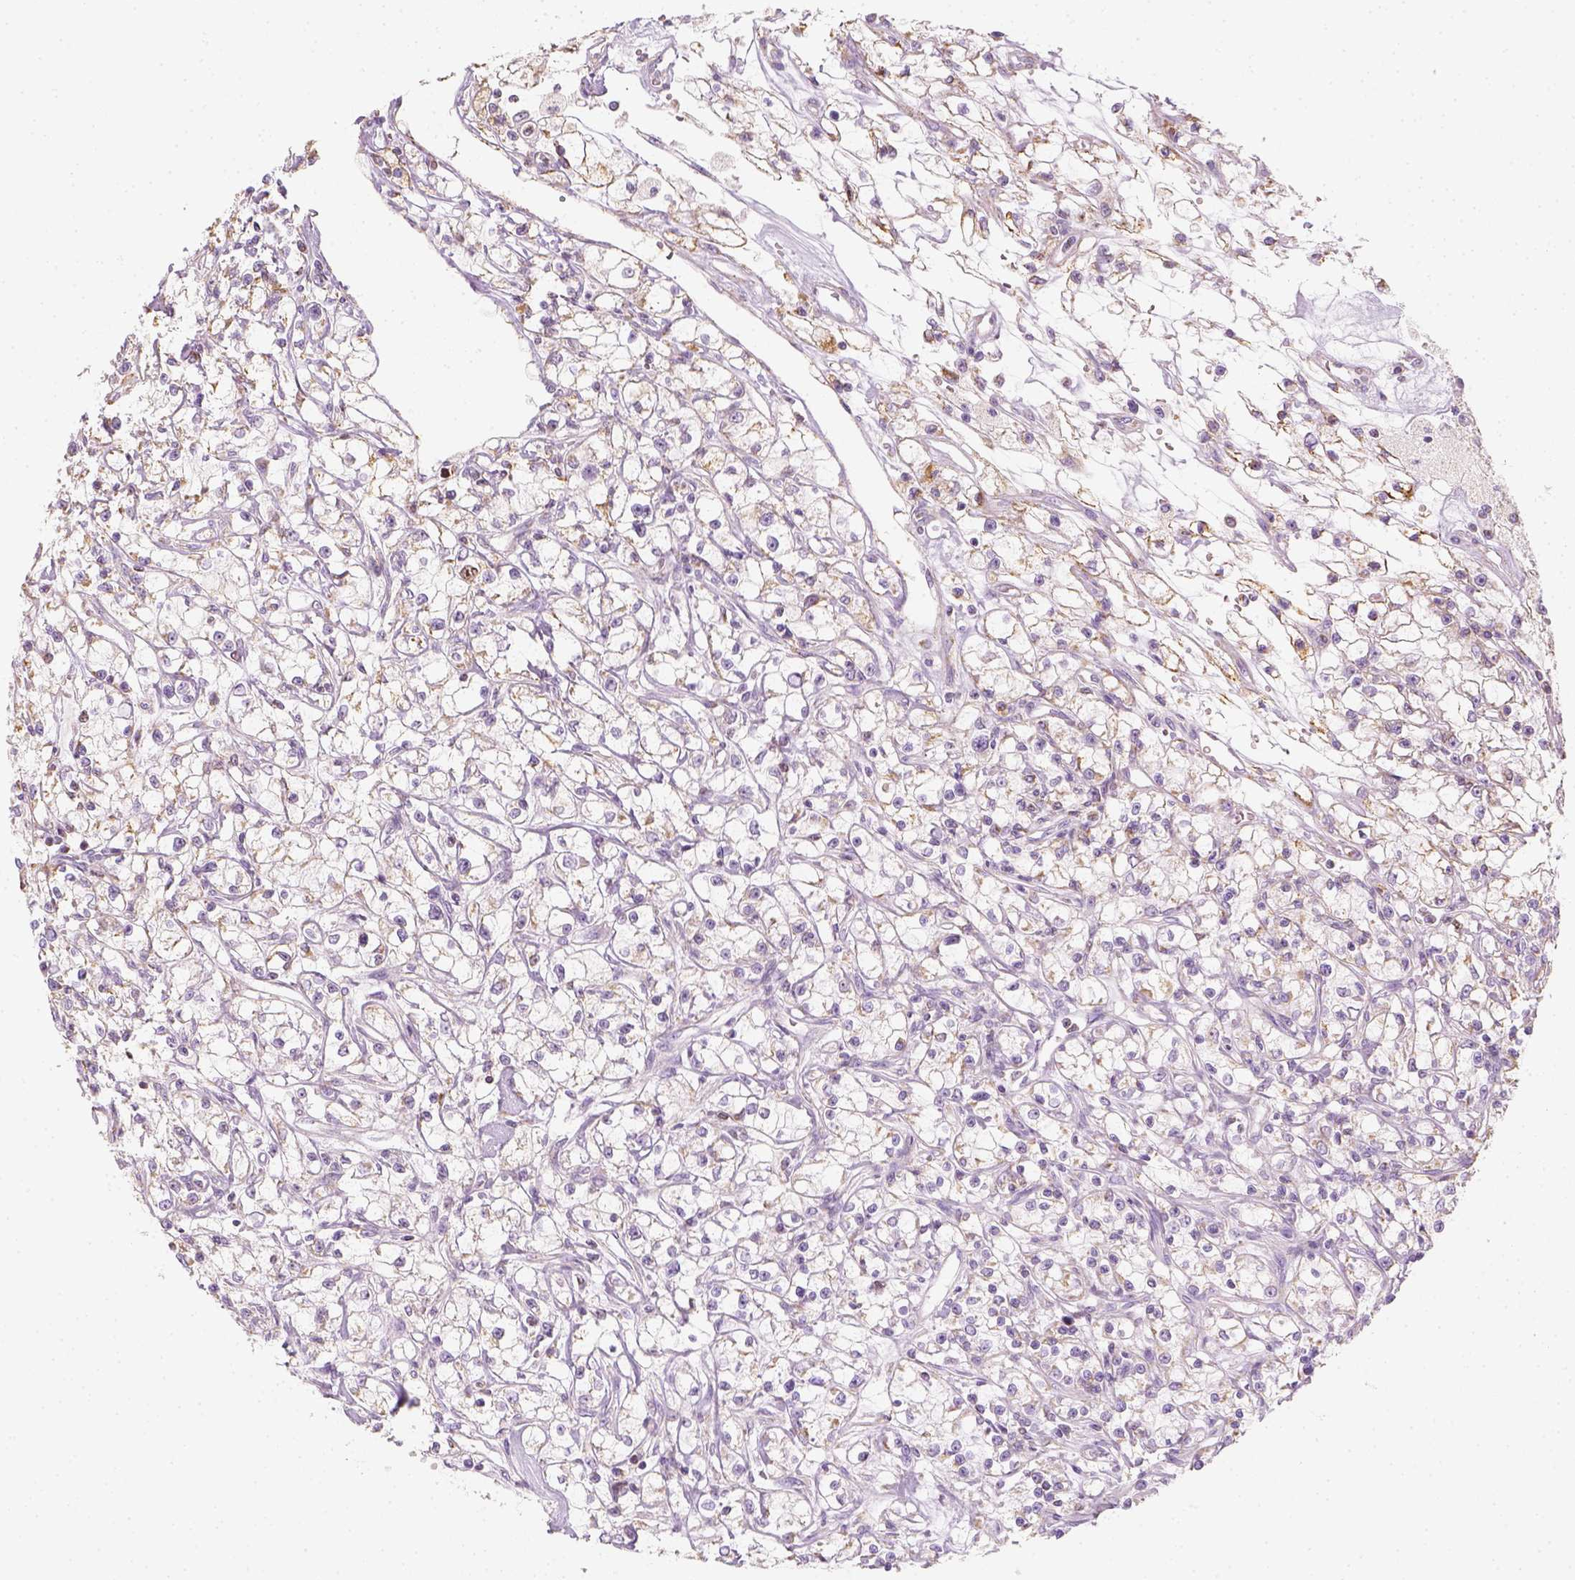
{"staining": {"intensity": "moderate", "quantity": ">75%", "location": "cytoplasmic/membranous"}, "tissue": "renal cancer", "cell_type": "Tumor cells", "image_type": "cancer", "snomed": [{"axis": "morphology", "description": "Adenocarcinoma, NOS"}, {"axis": "topography", "description": "Kidney"}], "caption": "High-magnification brightfield microscopy of adenocarcinoma (renal) stained with DAB (brown) and counterstained with hematoxylin (blue). tumor cells exhibit moderate cytoplasmic/membranous expression is appreciated in about>75% of cells.", "gene": "LCA5", "patient": {"sex": "female", "age": 59}}